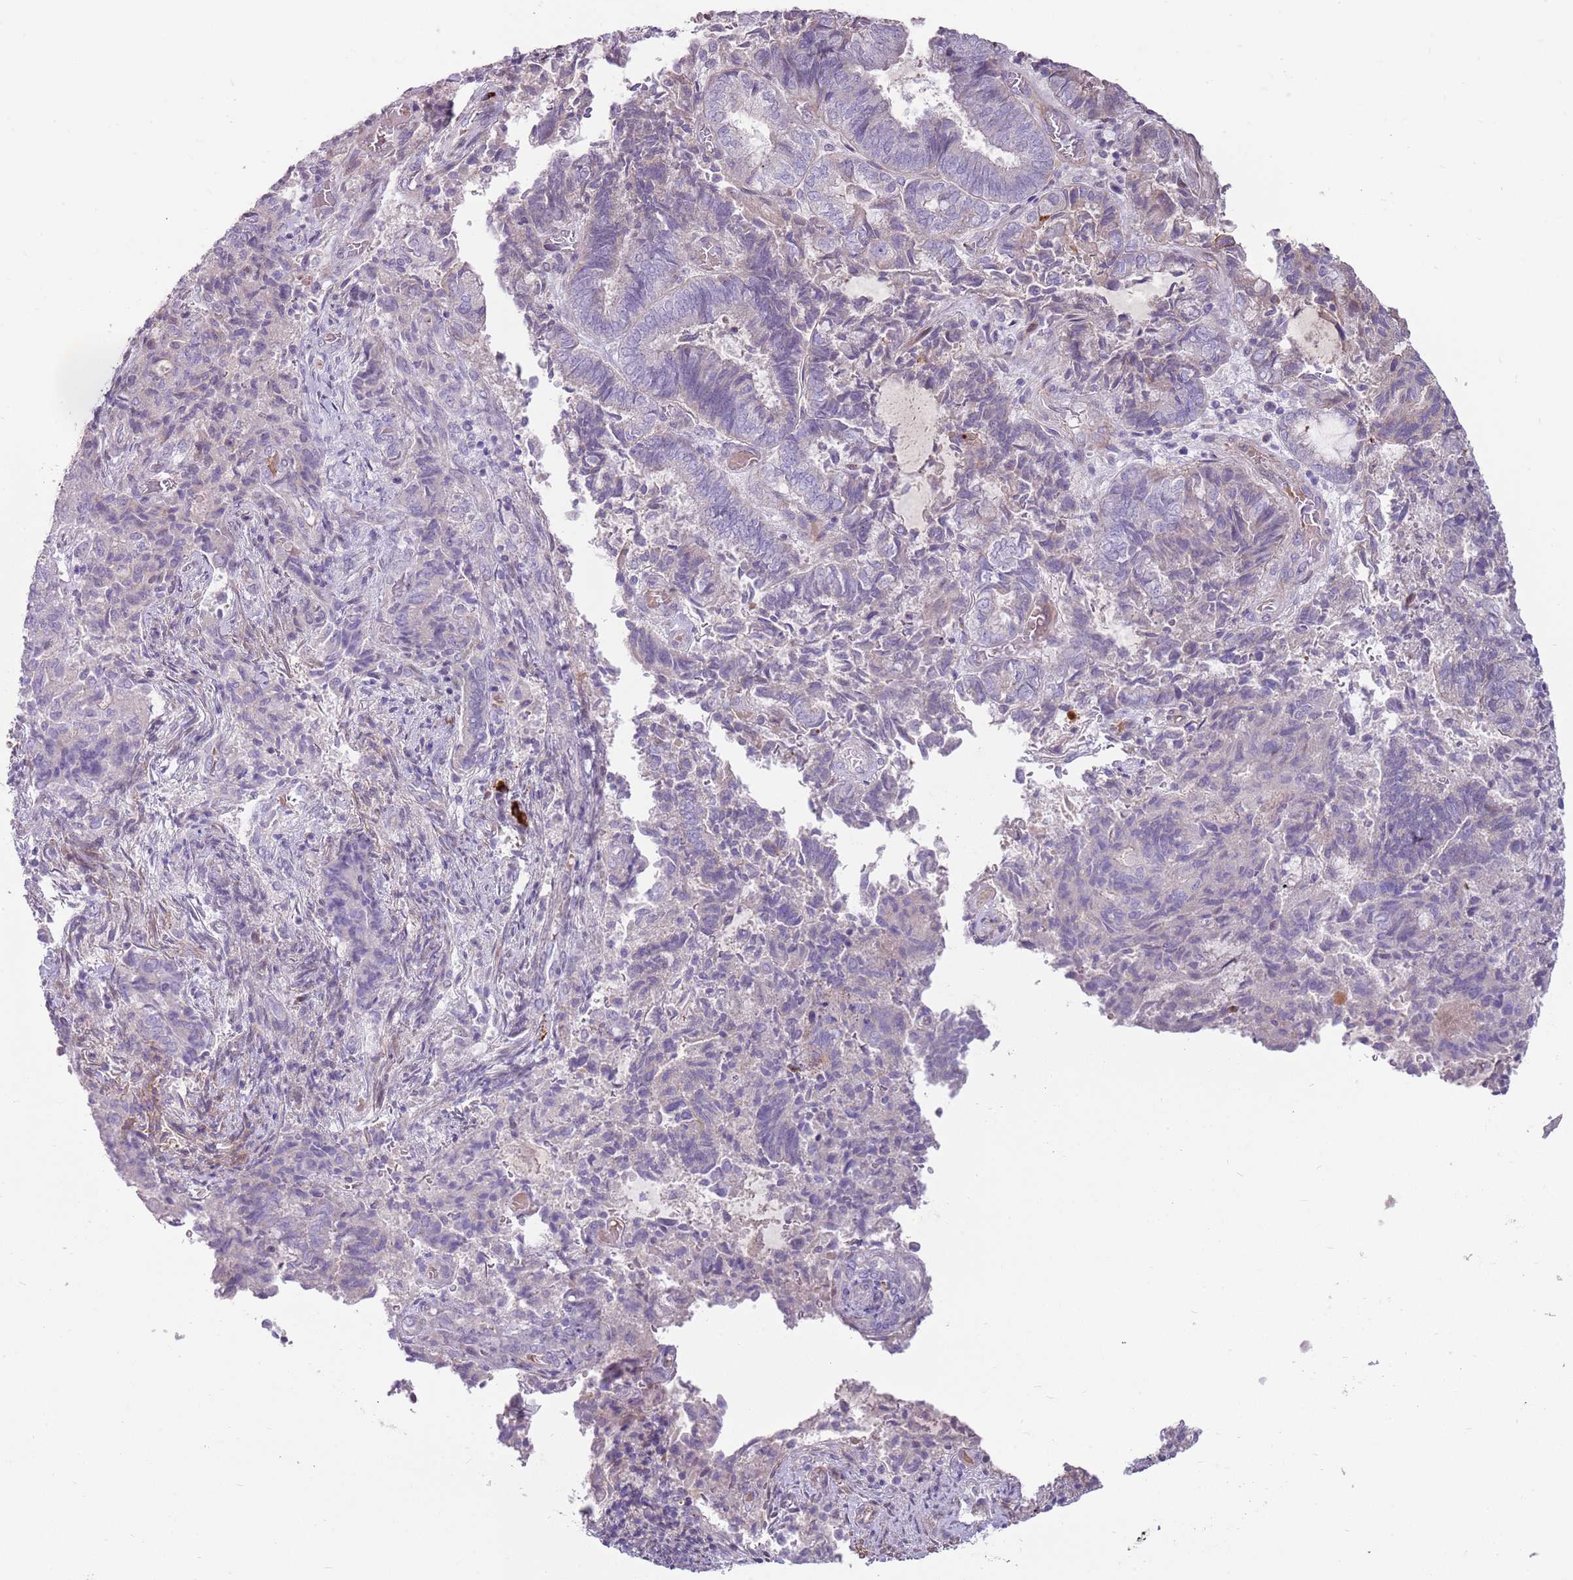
{"staining": {"intensity": "weak", "quantity": "<25%", "location": "cytoplasmic/membranous"}, "tissue": "endometrial cancer", "cell_type": "Tumor cells", "image_type": "cancer", "snomed": [{"axis": "morphology", "description": "Adenocarcinoma, NOS"}, {"axis": "topography", "description": "Endometrium"}], "caption": "A photomicrograph of human endometrial cancer (adenocarcinoma) is negative for staining in tumor cells. Nuclei are stained in blue.", "gene": "MCUB", "patient": {"sex": "female", "age": 80}}